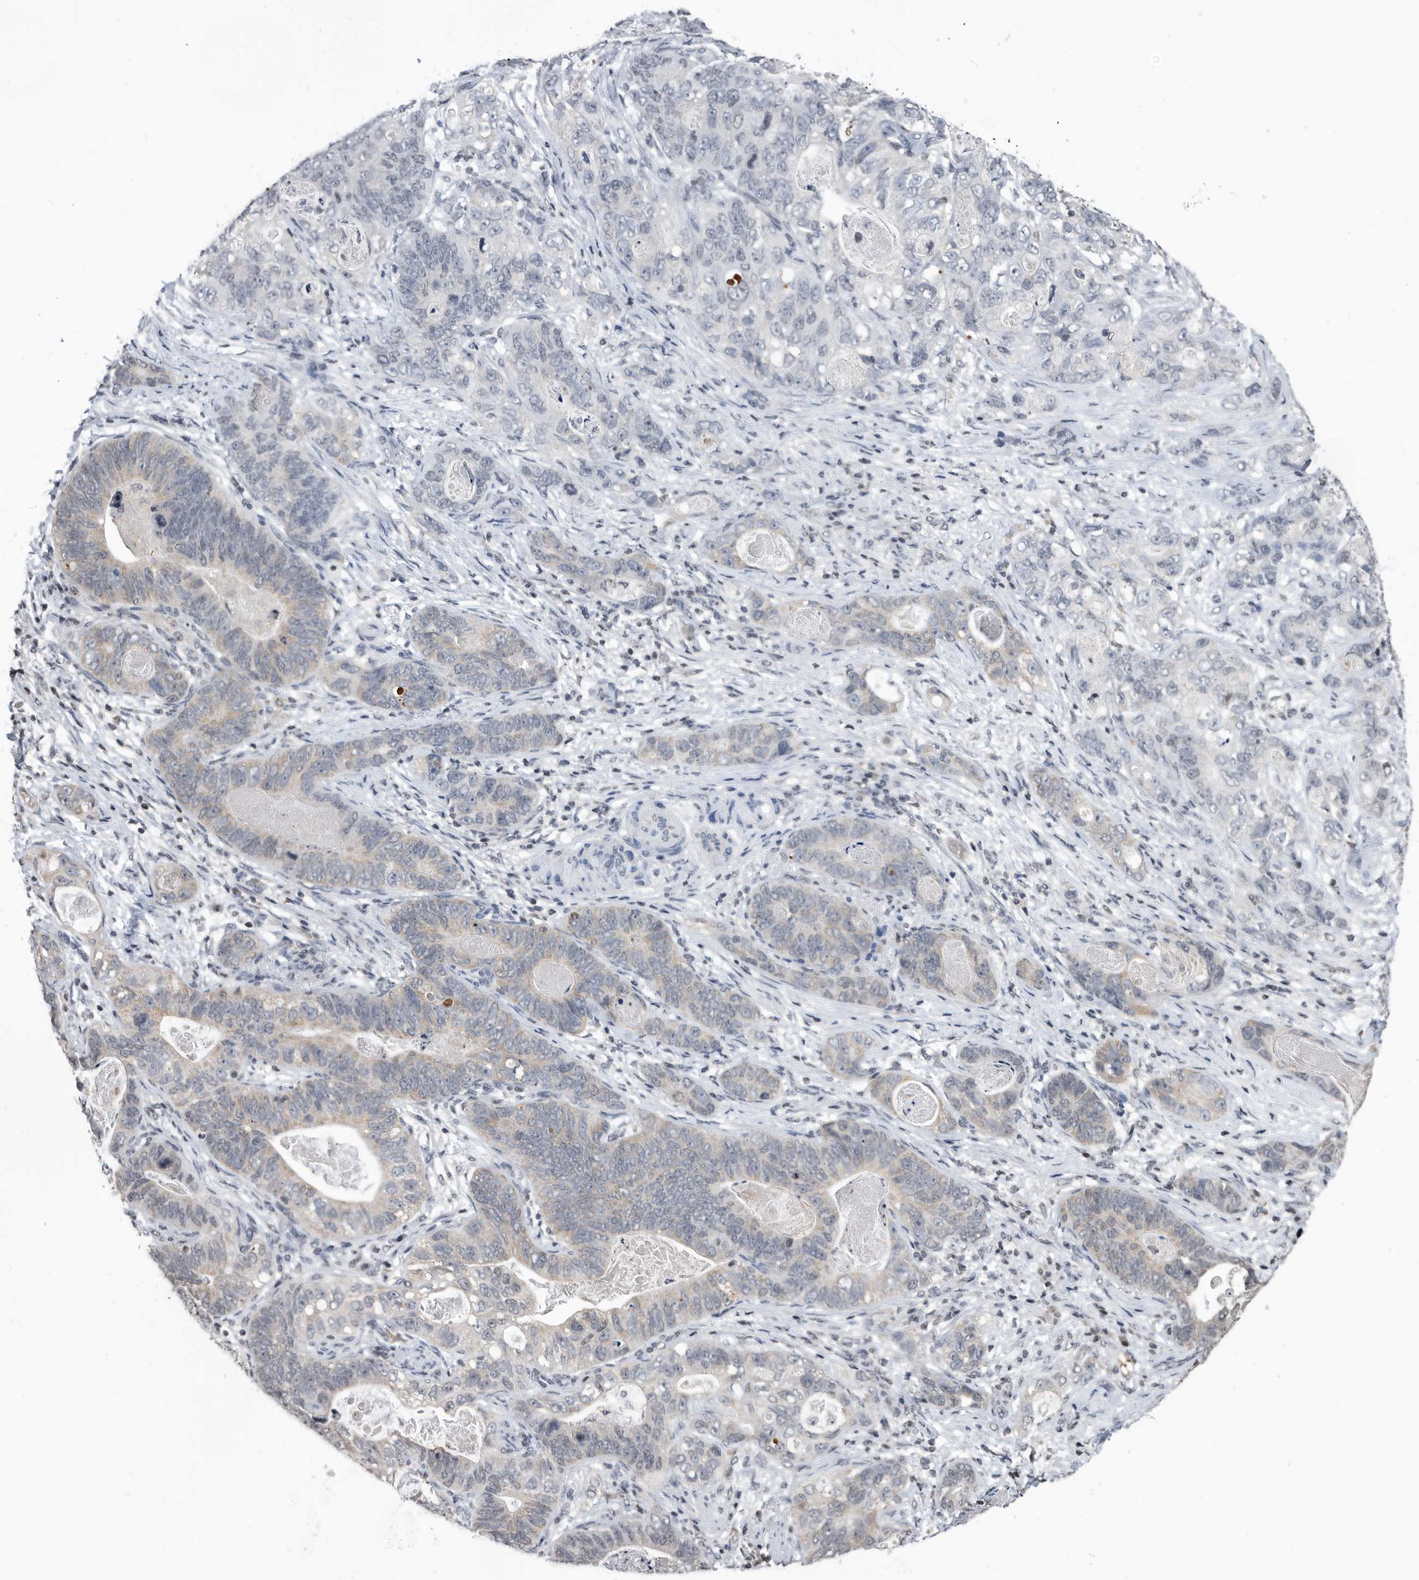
{"staining": {"intensity": "weak", "quantity": "<25%", "location": "cytoplasmic/membranous"}, "tissue": "stomach cancer", "cell_type": "Tumor cells", "image_type": "cancer", "snomed": [{"axis": "morphology", "description": "Normal tissue, NOS"}, {"axis": "morphology", "description": "Adenocarcinoma, NOS"}, {"axis": "topography", "description": "Stomach"}], "caption": "Tumor cells are negative for protein expression in human adenocarcinoma (stomach).", "gene": "TSTD1", "patient": {"sex": "female", "age": 89}}